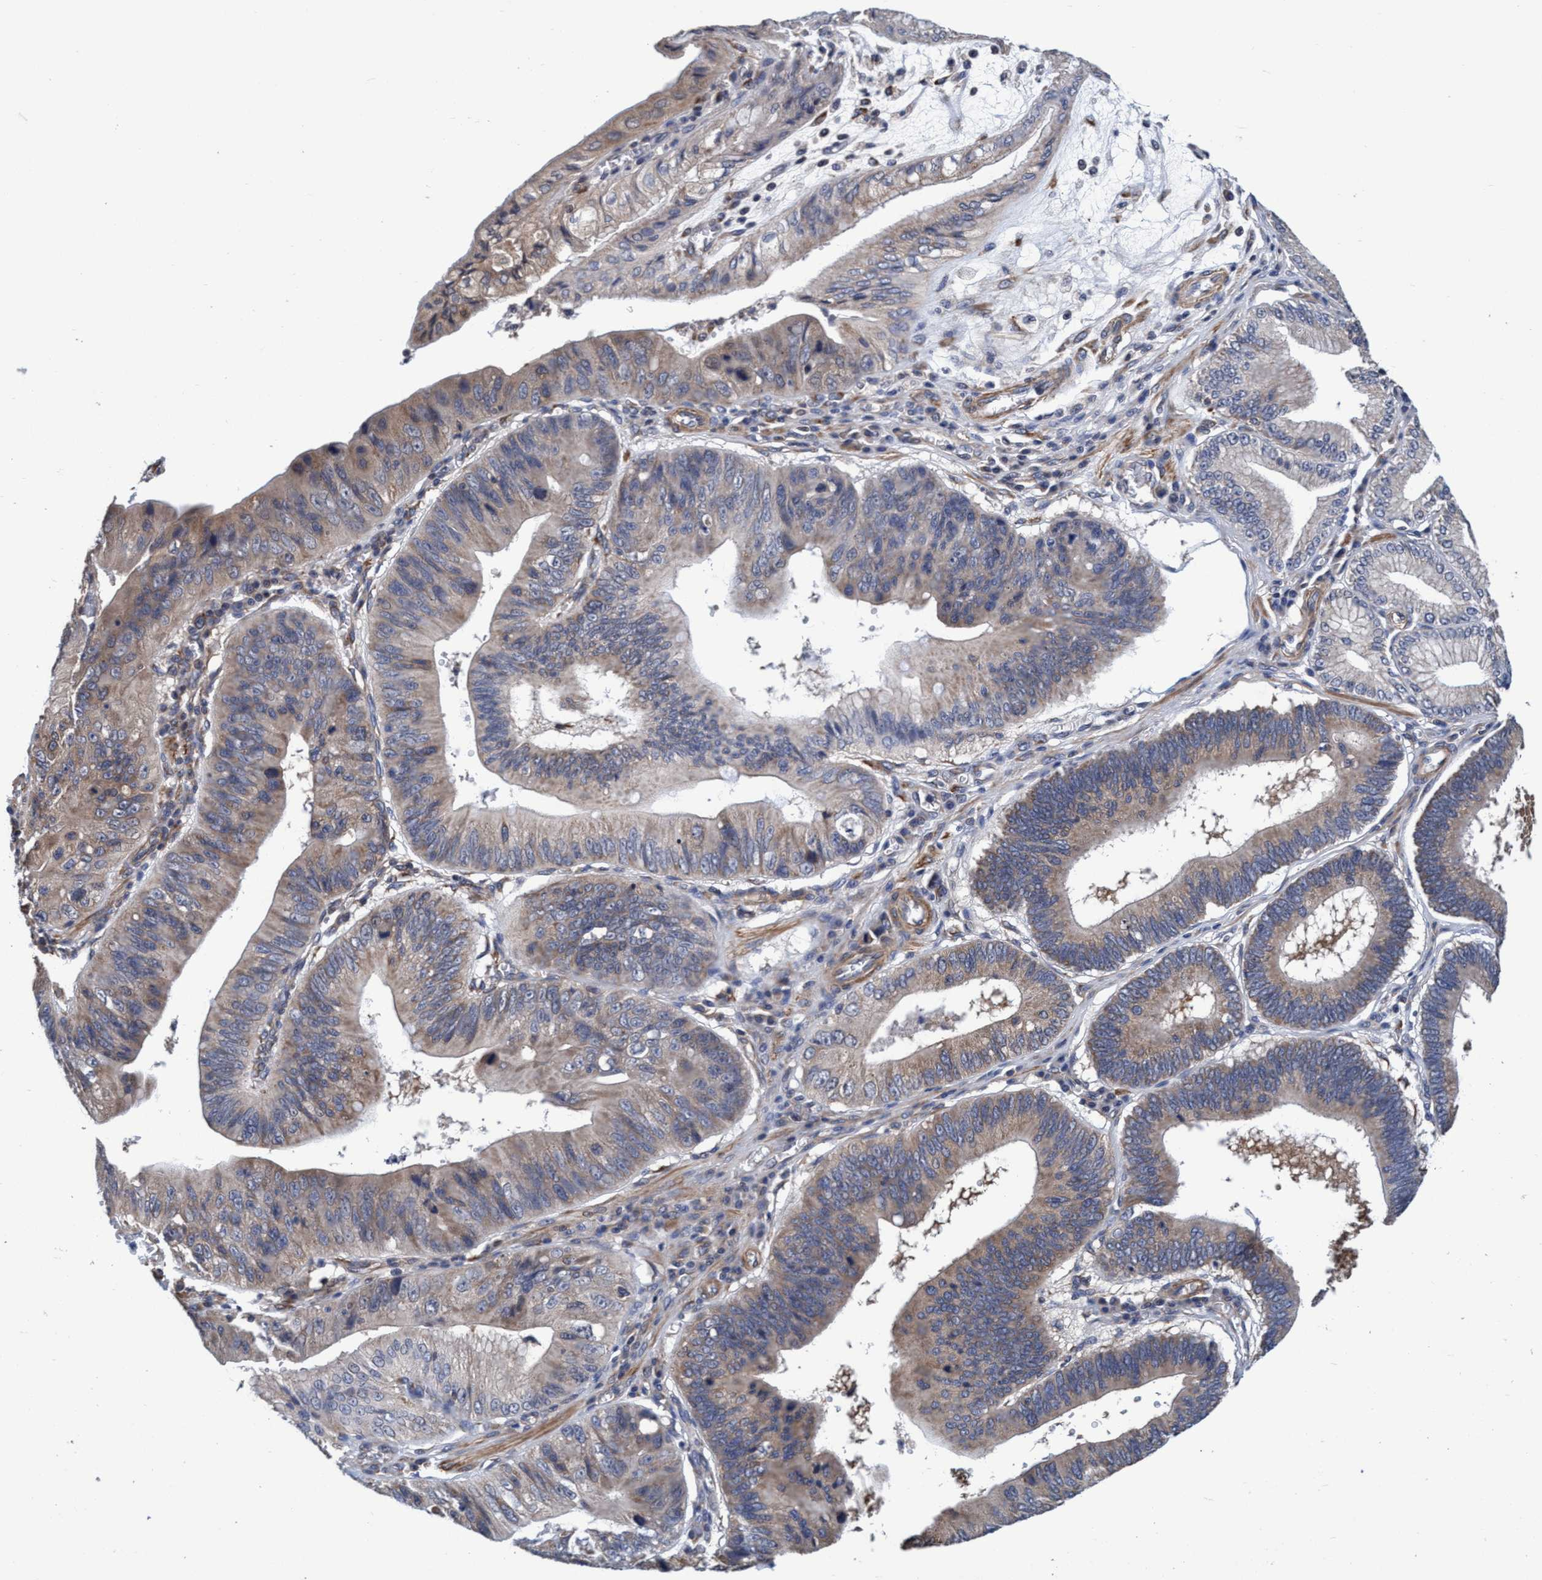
{"staining": {"intensity": "weak", "quantity": "25%-75%", "location": "cytoplasmic/membranous"}, "tissue": "stomach cancer", "cell_type": "Tumor cells", "image_type": "cancer", "snomed": [{"axis": "morphology", "description": "Adenocarcinoma, NOS"}, {"axis": "topography", "description": "Stomach"}], "caption": "An image of human stomach cancer (adenocarcinoma) stained for a protein demonstrates weak cytoplasmic/membranous brown staining in tumor cells.", "gene": "CALCOCO2", "patient": {"sex": "male", "age": 59}}